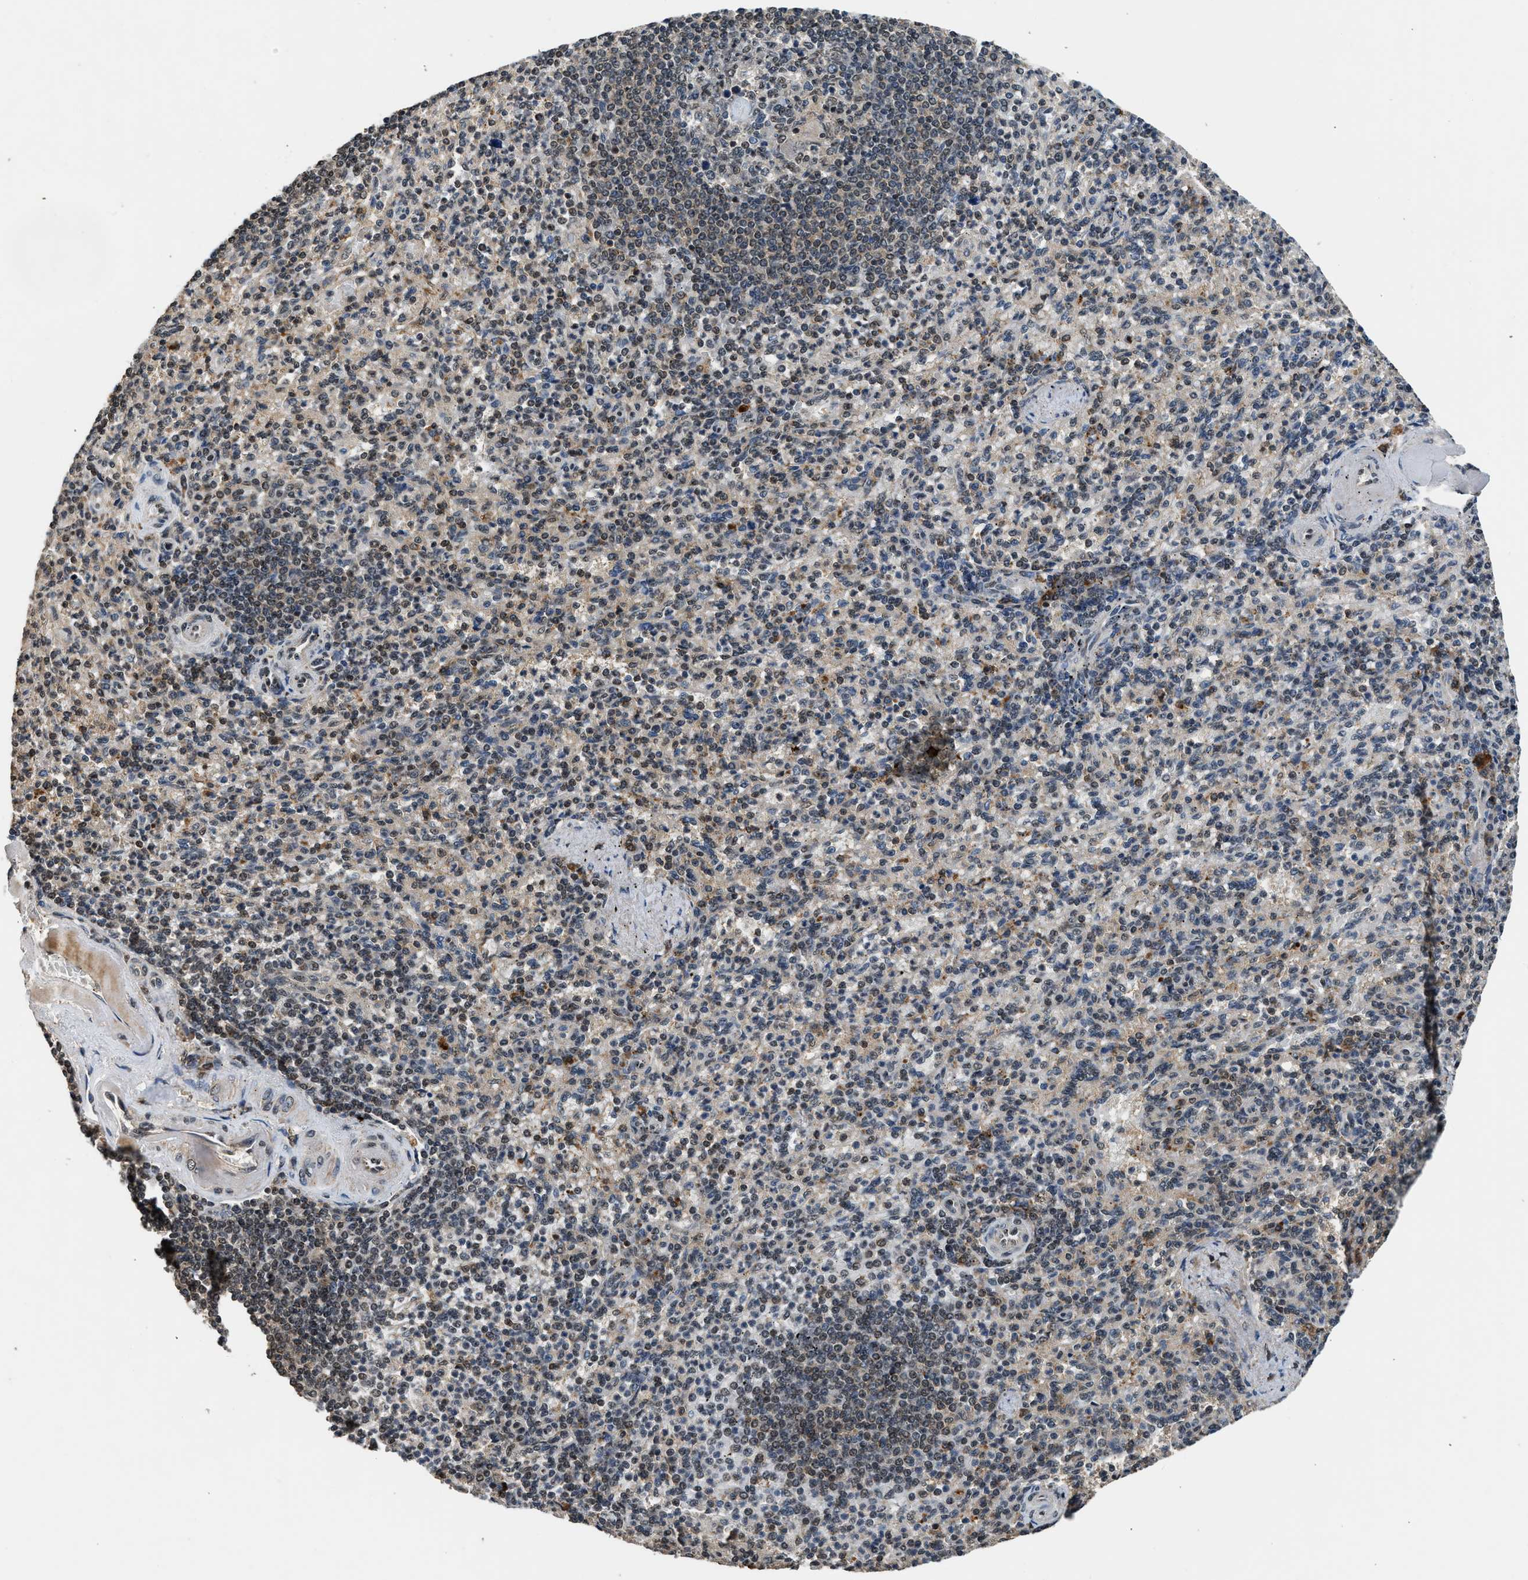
{"staining": {"intensity": "moderate", "quantity": "<25%", "location": "cytoplasmic/membranous,nuclear"}, "tissue": "spleen", "cell_type": "Cells in red pulp", "image_type": "normal", "snomed": [{"axis": "morphology", "description": "Normal tissue, NOS"}, {"axis": "topography", "description": "Spleen"}], "caption": "IHC photomicrograph of unremarkable spleen stained for a protein (brown), which displays low levels of moderate cytoplasmic/membranous,nuclear positivity in about <25% of cells in red pulp.", "gene": "SLC15A4", "patient": {"sex": "female", "age": 74}}